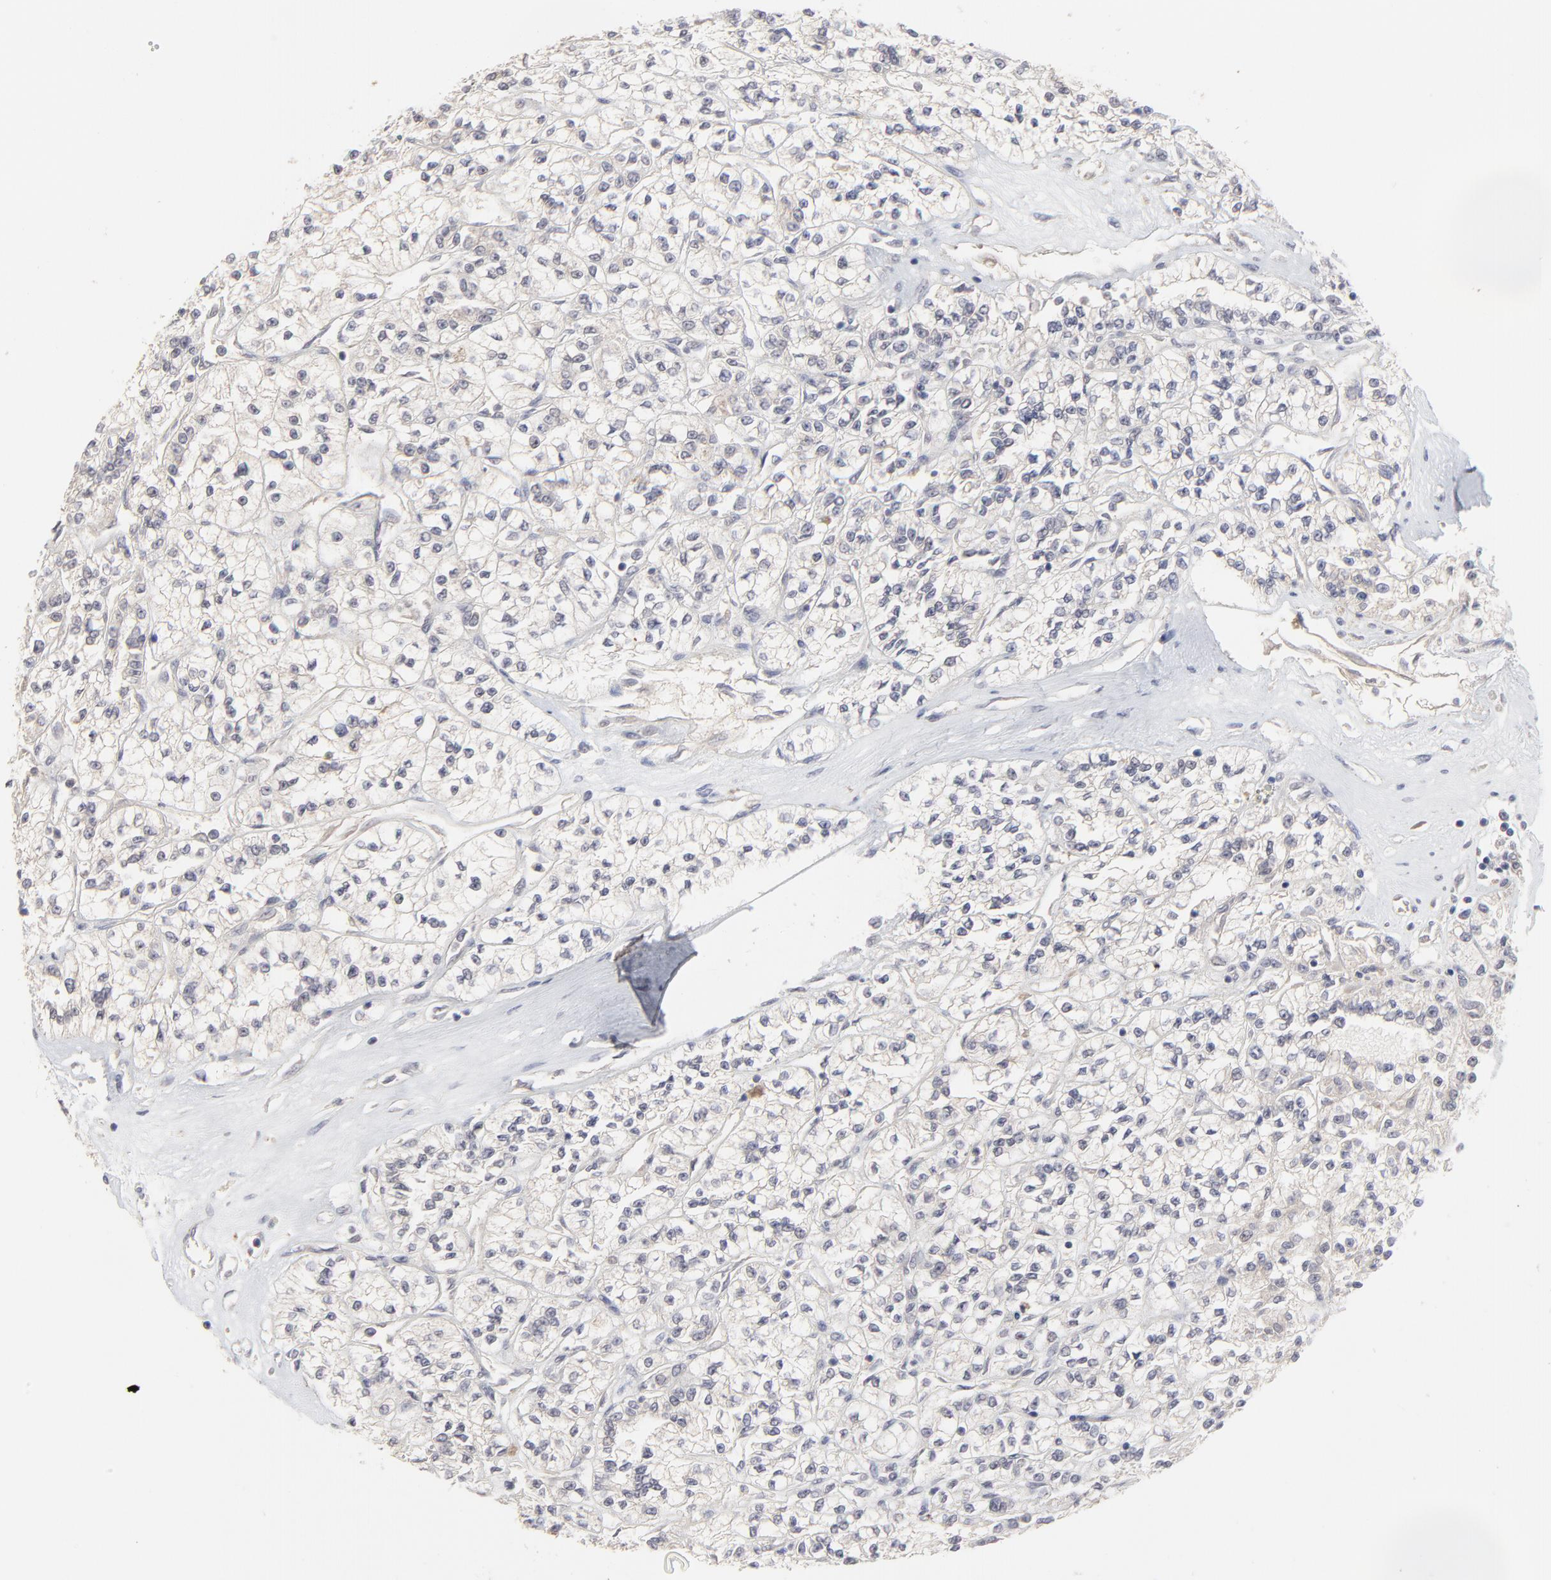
{"staining": {"intensity": "negative", "quantity": "none", "location": "none"}, "tissue": "renal cancer", "cell_type": "Tumor cells", "image_type": "cancer", "snomed": [{"axis": "morphology", "description": "Adenocarcinoma, NOS"}, {"axis": "topography", "description": "Kidney"}], "caption": "Immunohistochemical staining of human renal cancer reveals no significant positivity in tumor cells.", "gene": "FAM199X", "patient": {"sex": "female", "age": 76}}